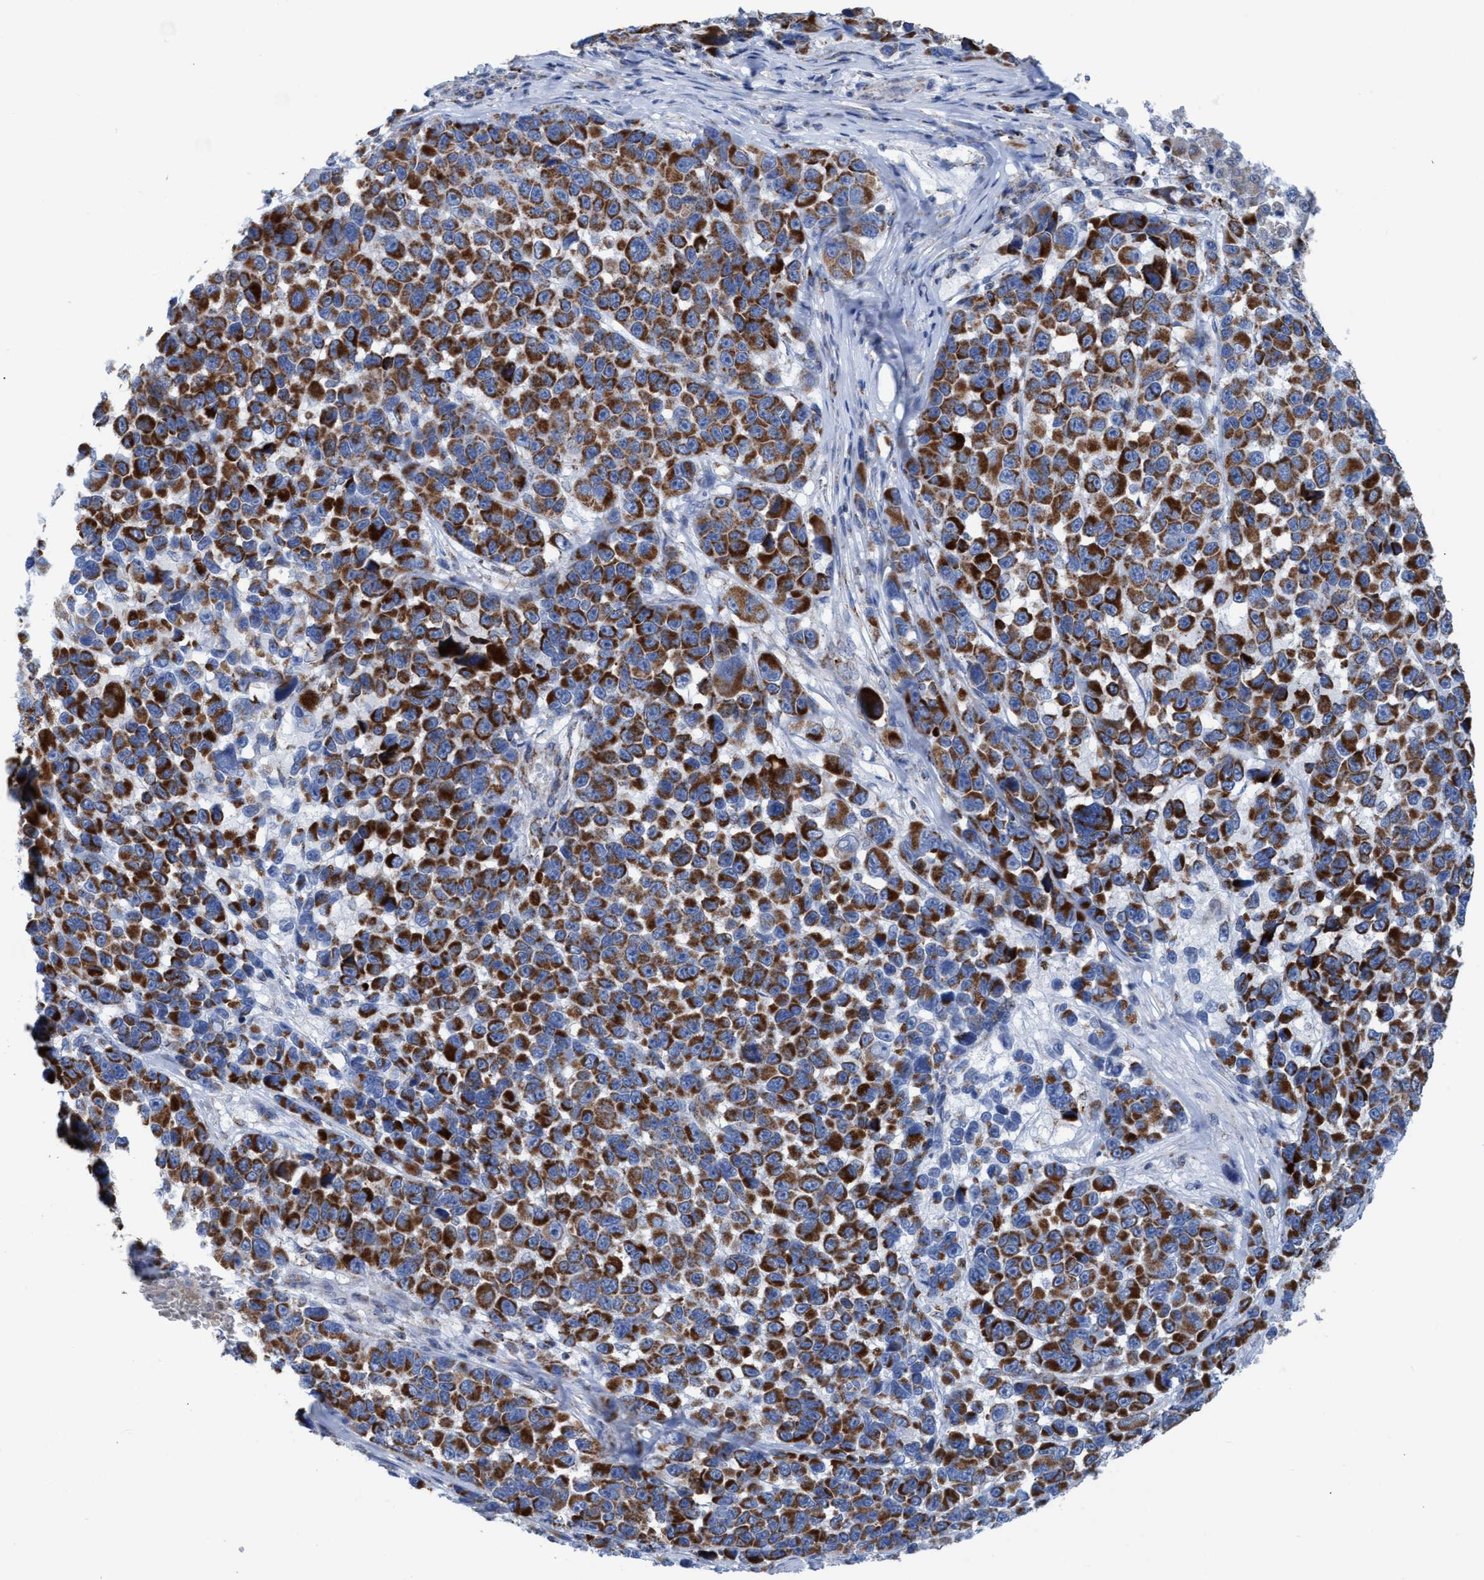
{"staining": {"intensity": "strong", "quantity": ">75%", "location": "cytoplasmic/membranous"}, "tissue": "melanoma", "cell_type": "Tumor cells", "image_type": "cancer", "snomed": [{"axis": "morphology", "description": "Malignant melanoma, NOS"}, {"axis": "topography", "description": "Skin"}], "caption": "A high amount of strong cytoplasmic/membranous expression is seen in approximately >75% of tumor cells in melanoma tissue.", "gene": "GGA3", "patient": {"sex": "male", "age": 53}}